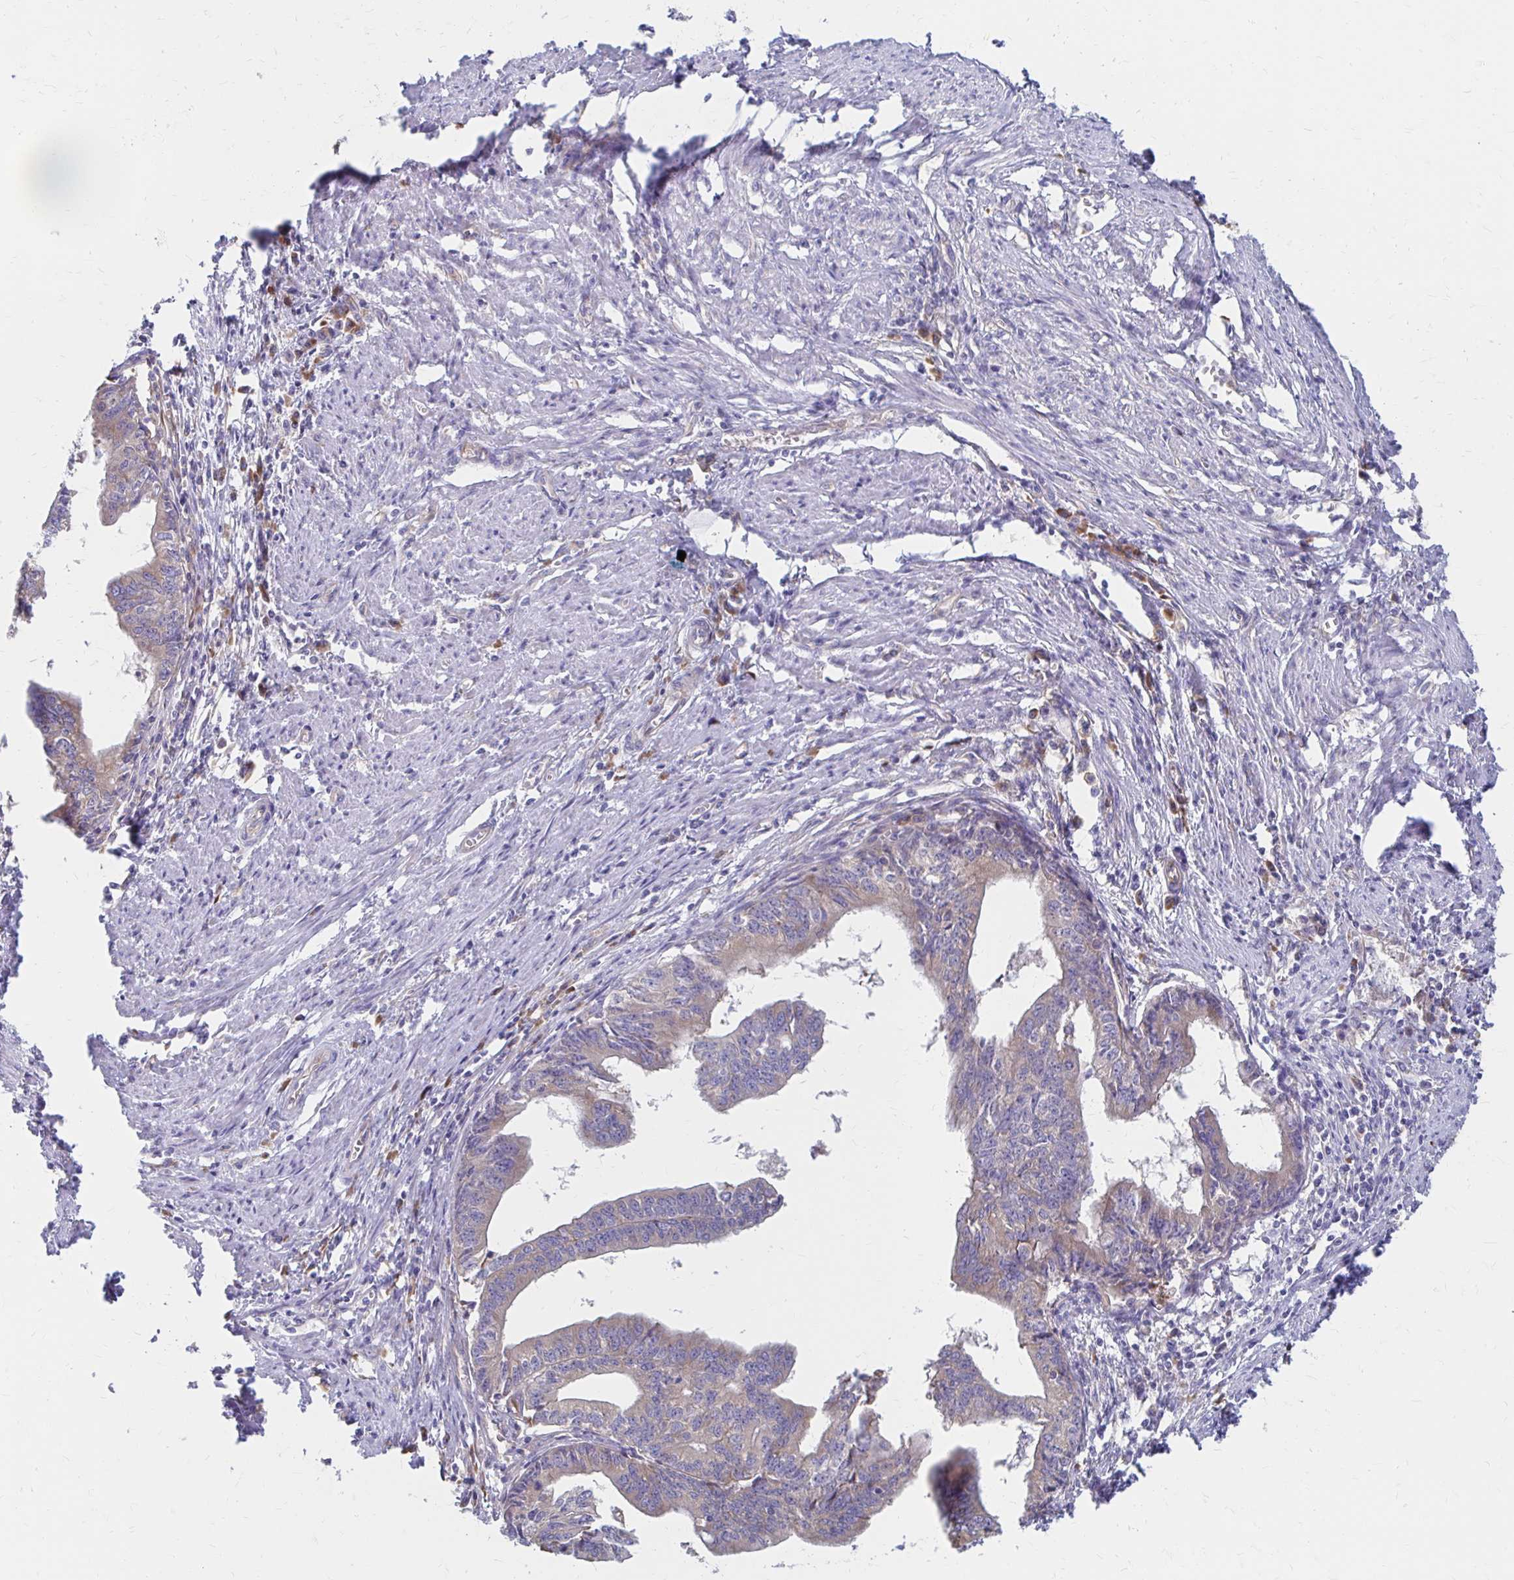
{"staining": {"intensity": "weak", "quantity": "25%-75%", "location": "cytoplasmic/membranous"}, "tissue": "endometrial cancer", "cell_type": "Tumor cells", "image_type": "cancer", "snomed": [{"axis": "morphology", "description": "Adenocarcinoma, NOS"}, {"axis": "topography", "description": "Endometrium"}], "caption": "Tumor cells exhibit low levels of weak cytoplasmic/membranous positivity in about 25%-75% of cells in endometrial adenocarcinoma.", "gene": "RPL27A", "patient": {"sex": "female", "age": 65}}